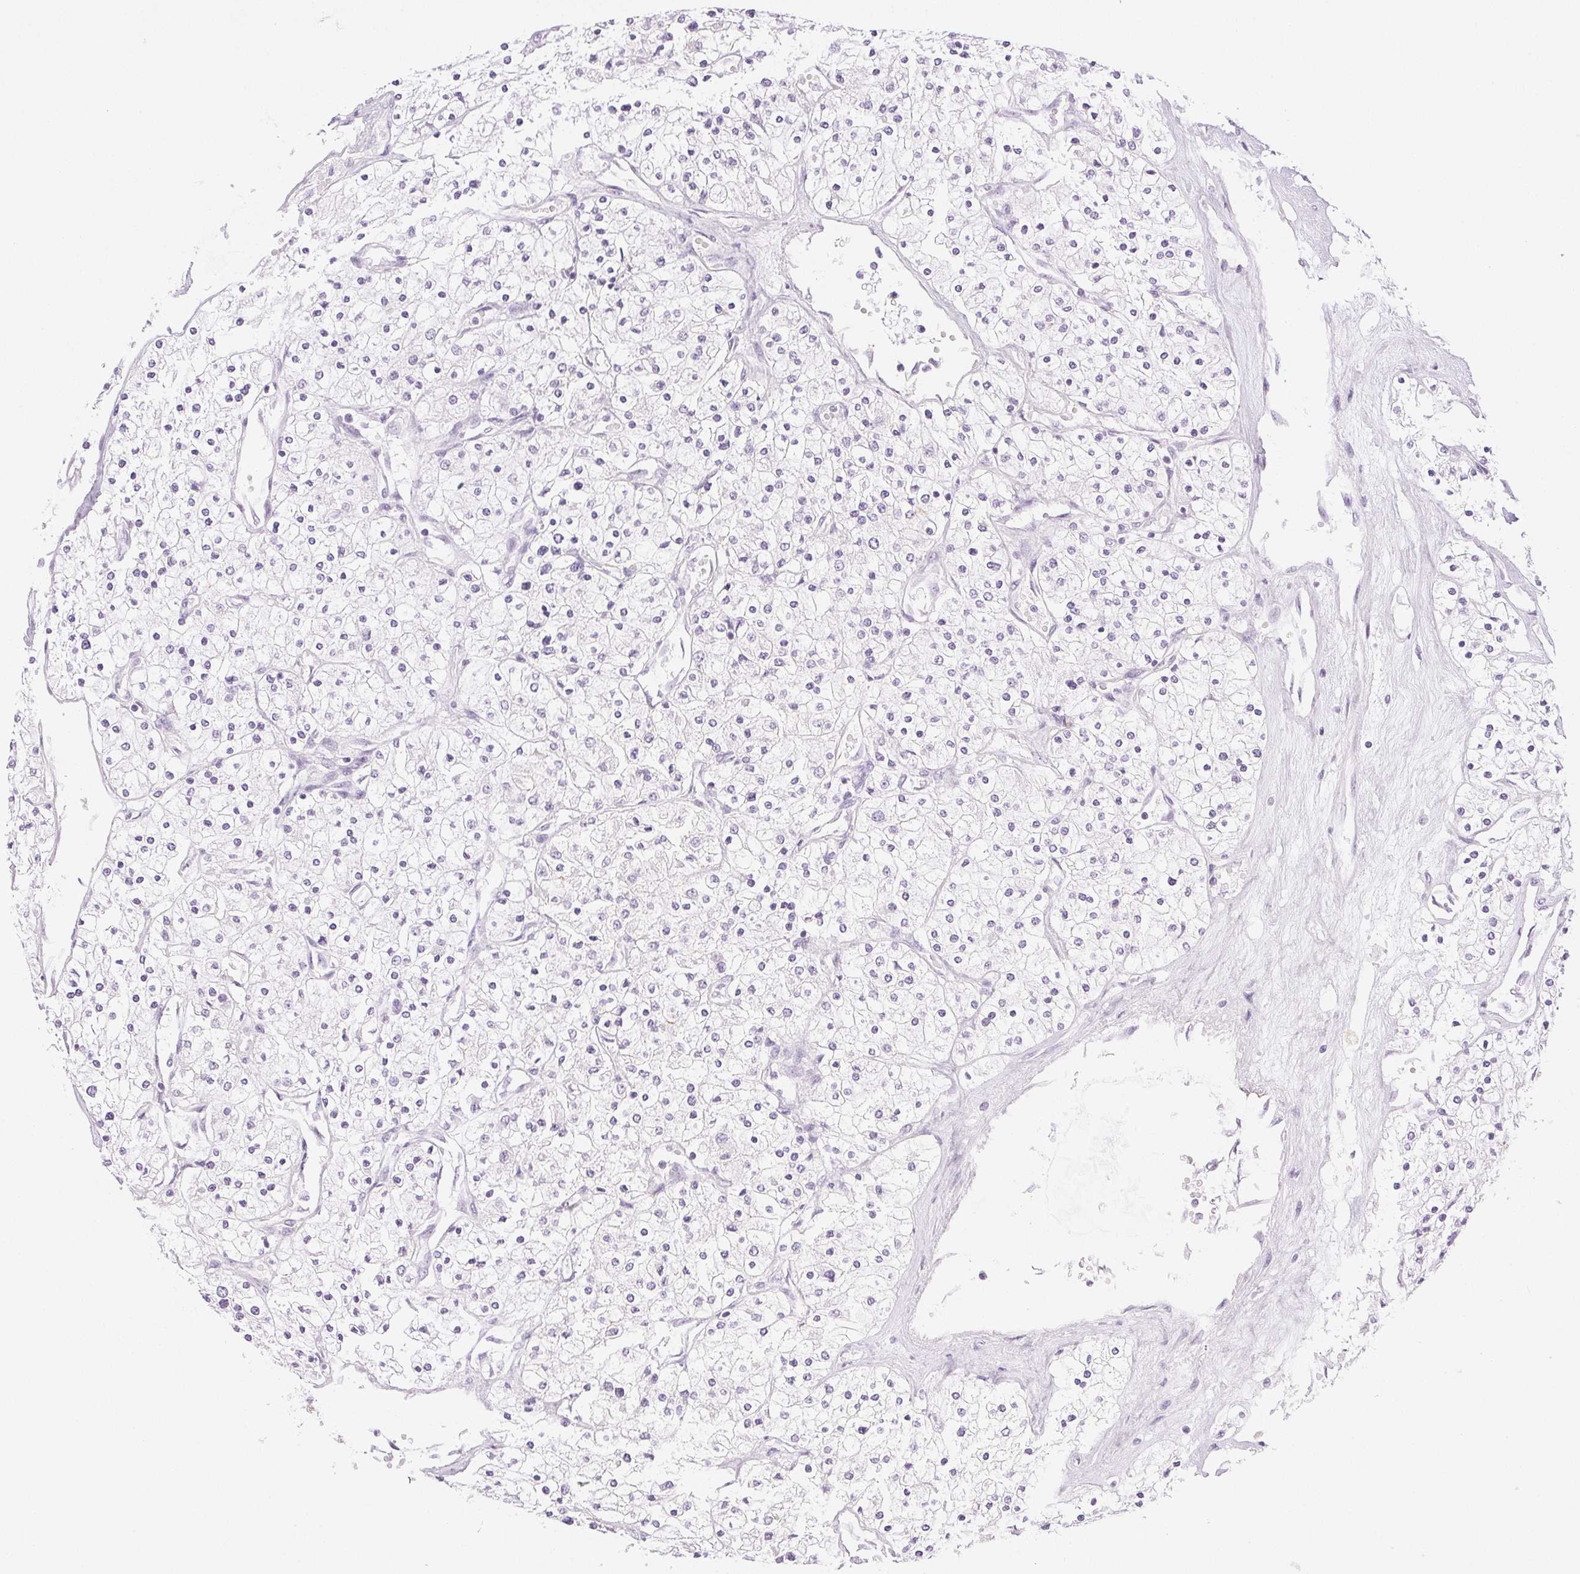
{"staining": {"intensity": "negative", "quantity": "none", "location": "none"}, "tissue": "renal cancer", "cell_type": "Tumor cells", "image_type": "cancer", "snomed": [{"axis": "morphology", "description": "Adenocarcinoma, NOS"}, {"axis": "topography", "description": "Kidney"}], "caption": "Renal adenocarcinoma was stained to show a protein in brown. There is no significant positivity in tumor cells.", "gene": "SLC5A2", "patient": {"sex": "male", "age": 80}}